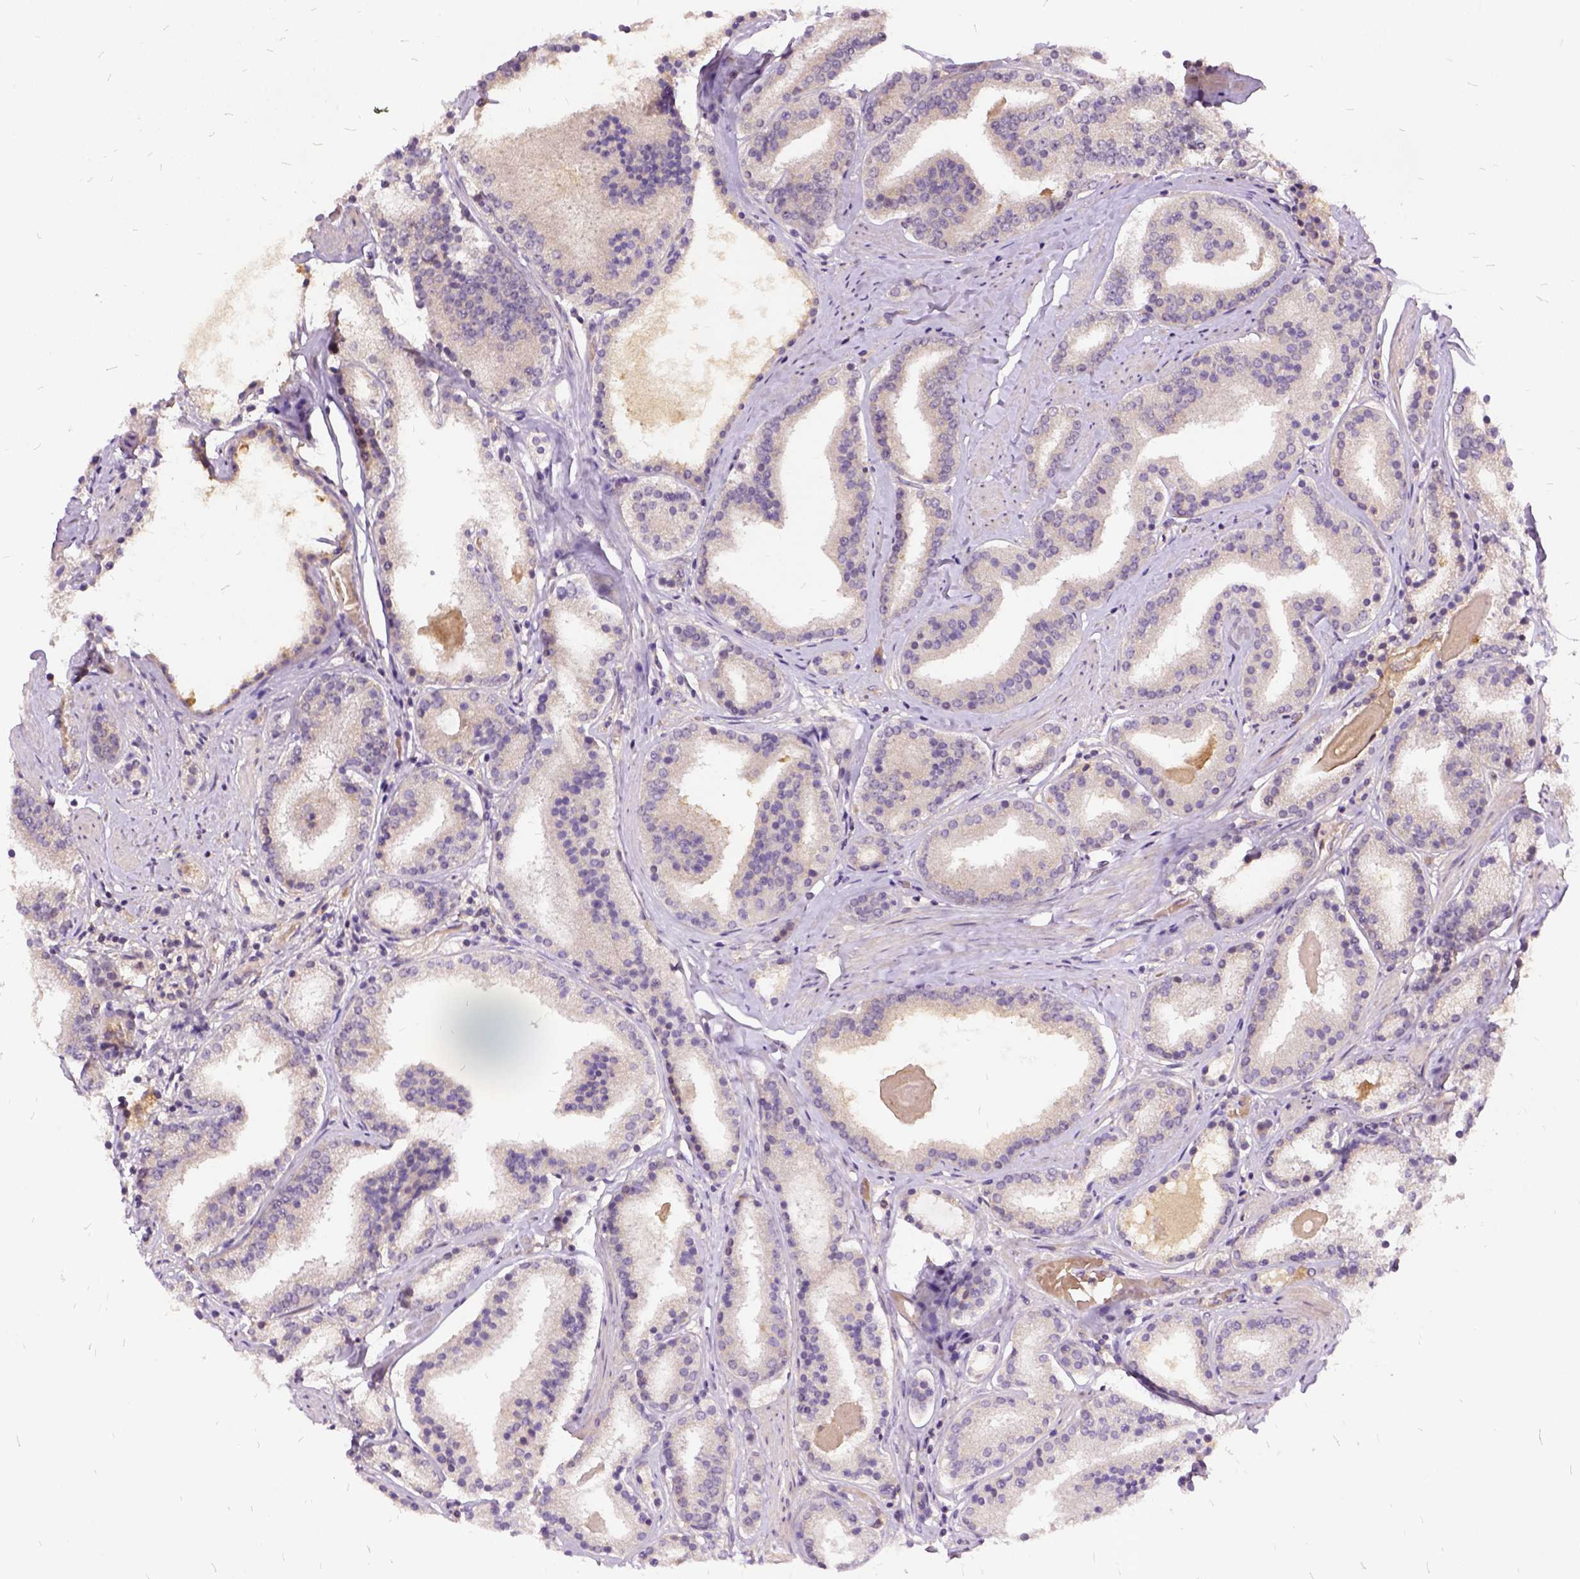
{"staining": {"intensity": "negative", "quantity": "none", "location": "none"}, "tissue": "prostate cancer", "cell_type": "Tumor cells", "image_type": "cancer", "snomed": [{"axis": "morphology", "description": "Adenocarcinoma, High grade"}, {"axis": "topography", "description": "Prostate"}], "caption": "There is no significant staining in tumor cells of prostate cancer (high-grade adenocarcinoma).", "gene": "ILRUN", "patient": {"sex": "male", "age": 63}}